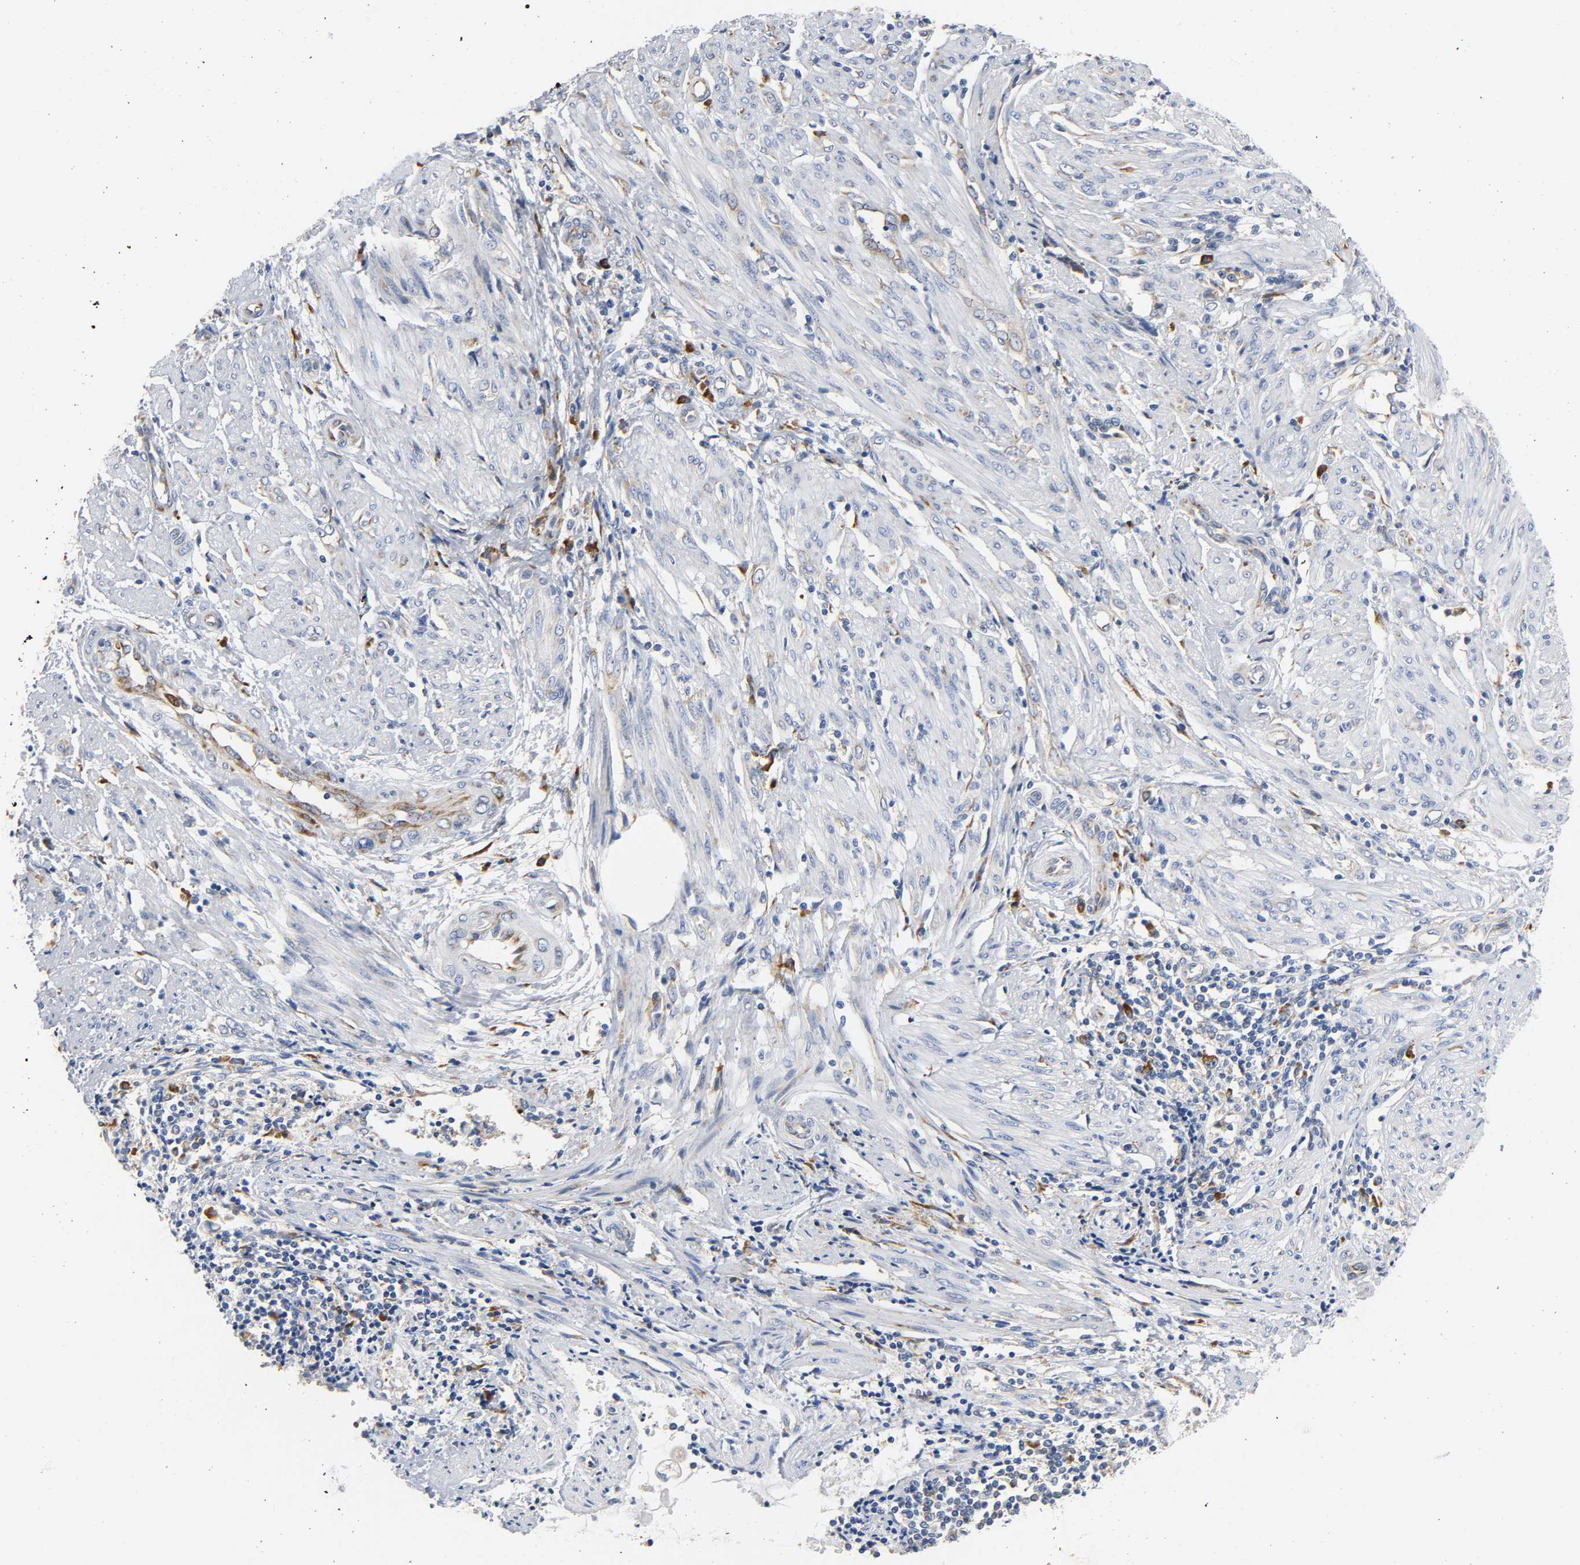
{"staining": {"intensity": "moderate", "quantity": "25%-75%", "location": "cytoplasmic/membranous"}, "tissue": "endometrial cancer", "cell_type": "Tumor cells", "image_type": "cancer", "snomed": [{"axis": "morphology", "description": "Adenocarcinoma, NOS"}, {"axis": "topography", "description": "Uterus"}, {"axis": "topography", "description": "Endometrium"}], "caption": "Moderate cytoplasmic/membranous positivity for a protein is appreciated in about 25%-75% of tumor cells of endometrial adenocarcinoma using immunohistochemistry (IHC).", "gene": "REL", "patient": {"sex": "female", "age": 70}}